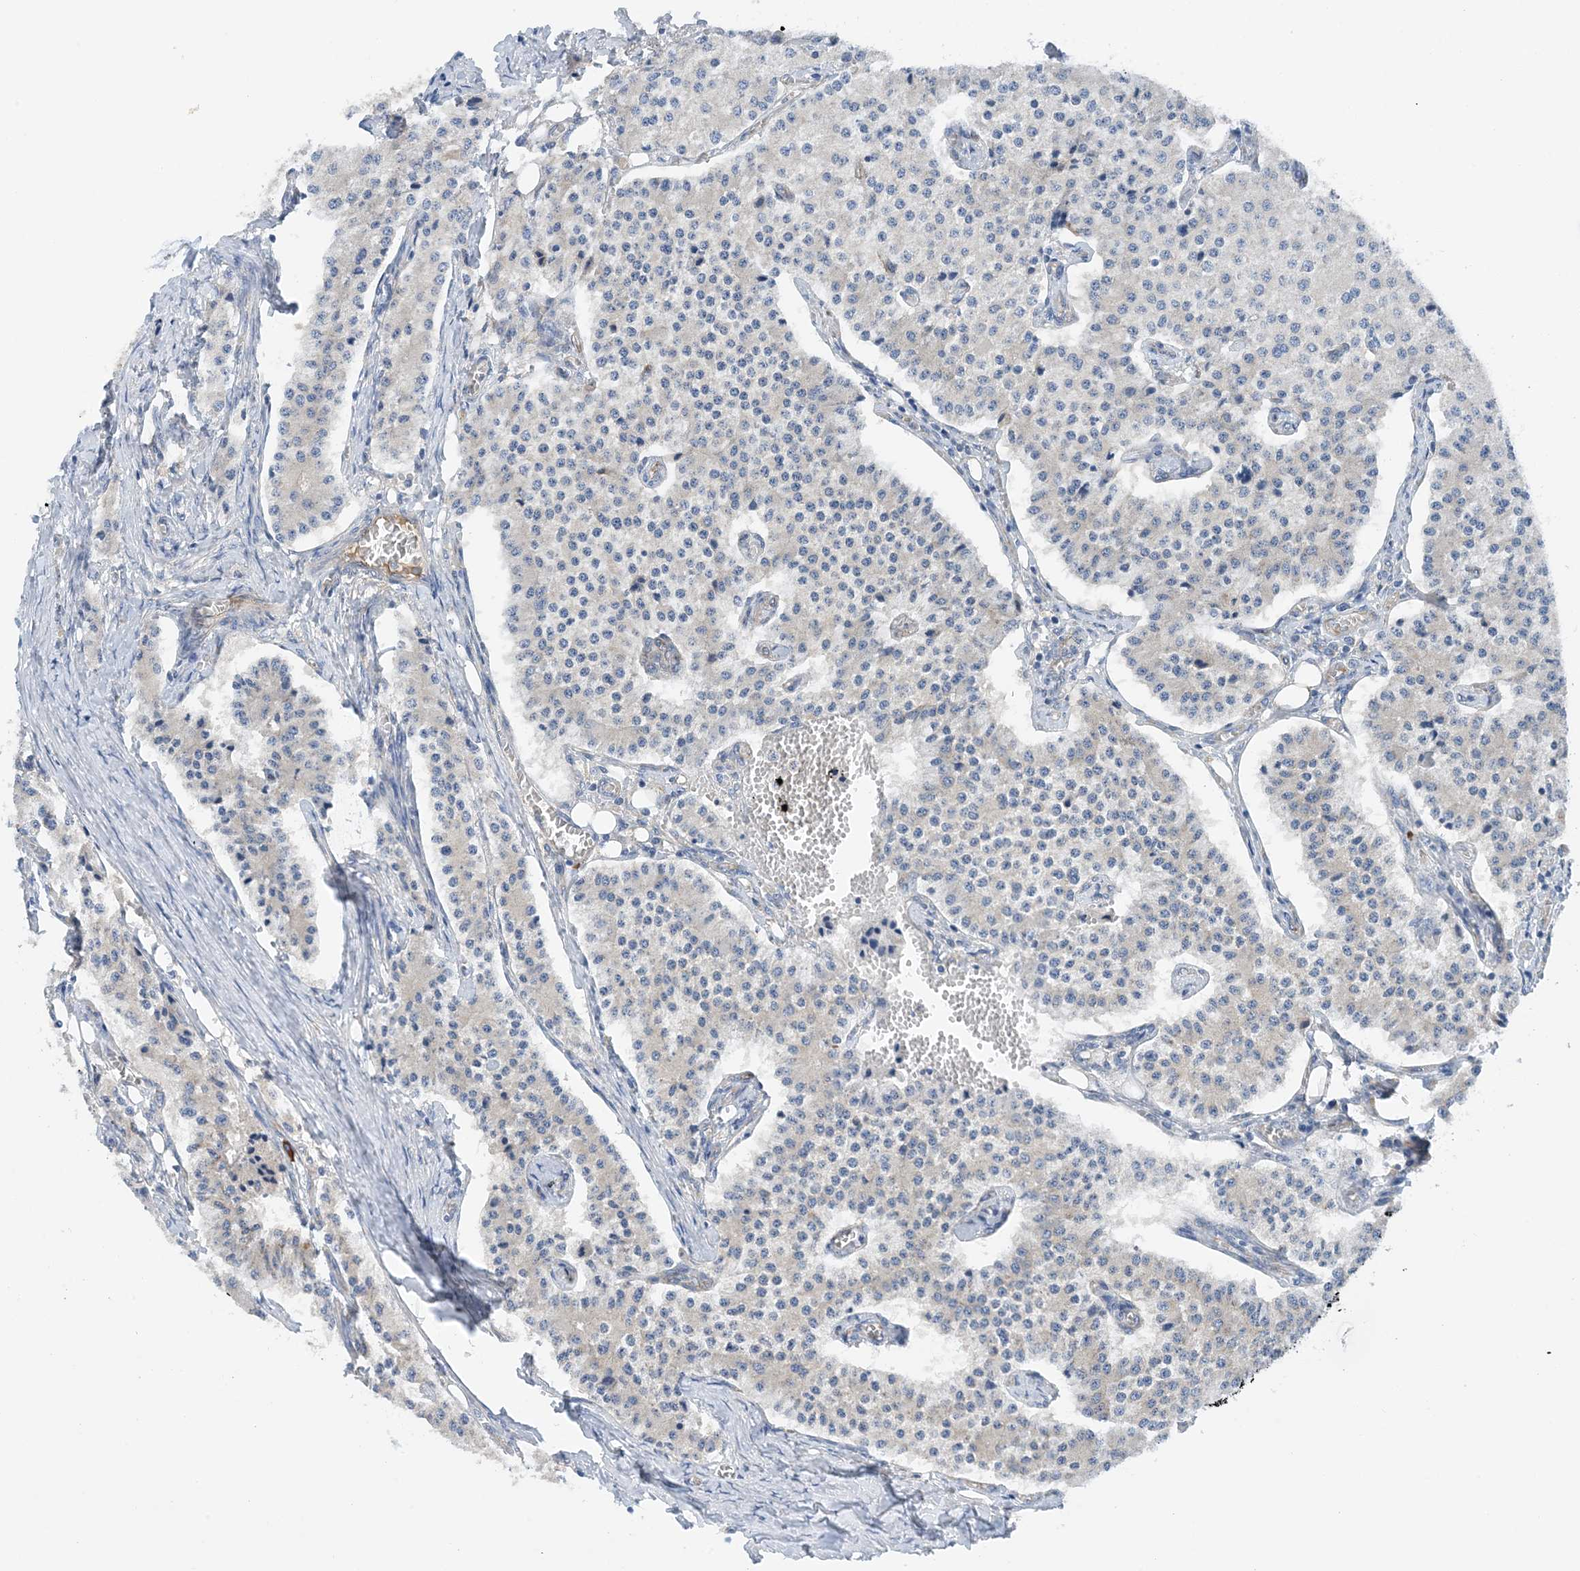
{"staining": {"intensity": "negative", "quantity": "none", "location": "none"}, "tissue": "carcinoid", "cell_type": "Tumor cells", "image_type": "cancer", "snomed": [{"axis": "morphology", "description": "Carcinoid, malignant, NOS"}, {"axis": "topography", "description": "Colon"}], "caption": "Carcinoid was stained to show a protein in brown. There is no significant staining in tumor cells.", "gene": "SLC5A11", "patient": {"sex": "female", "age": 52}}